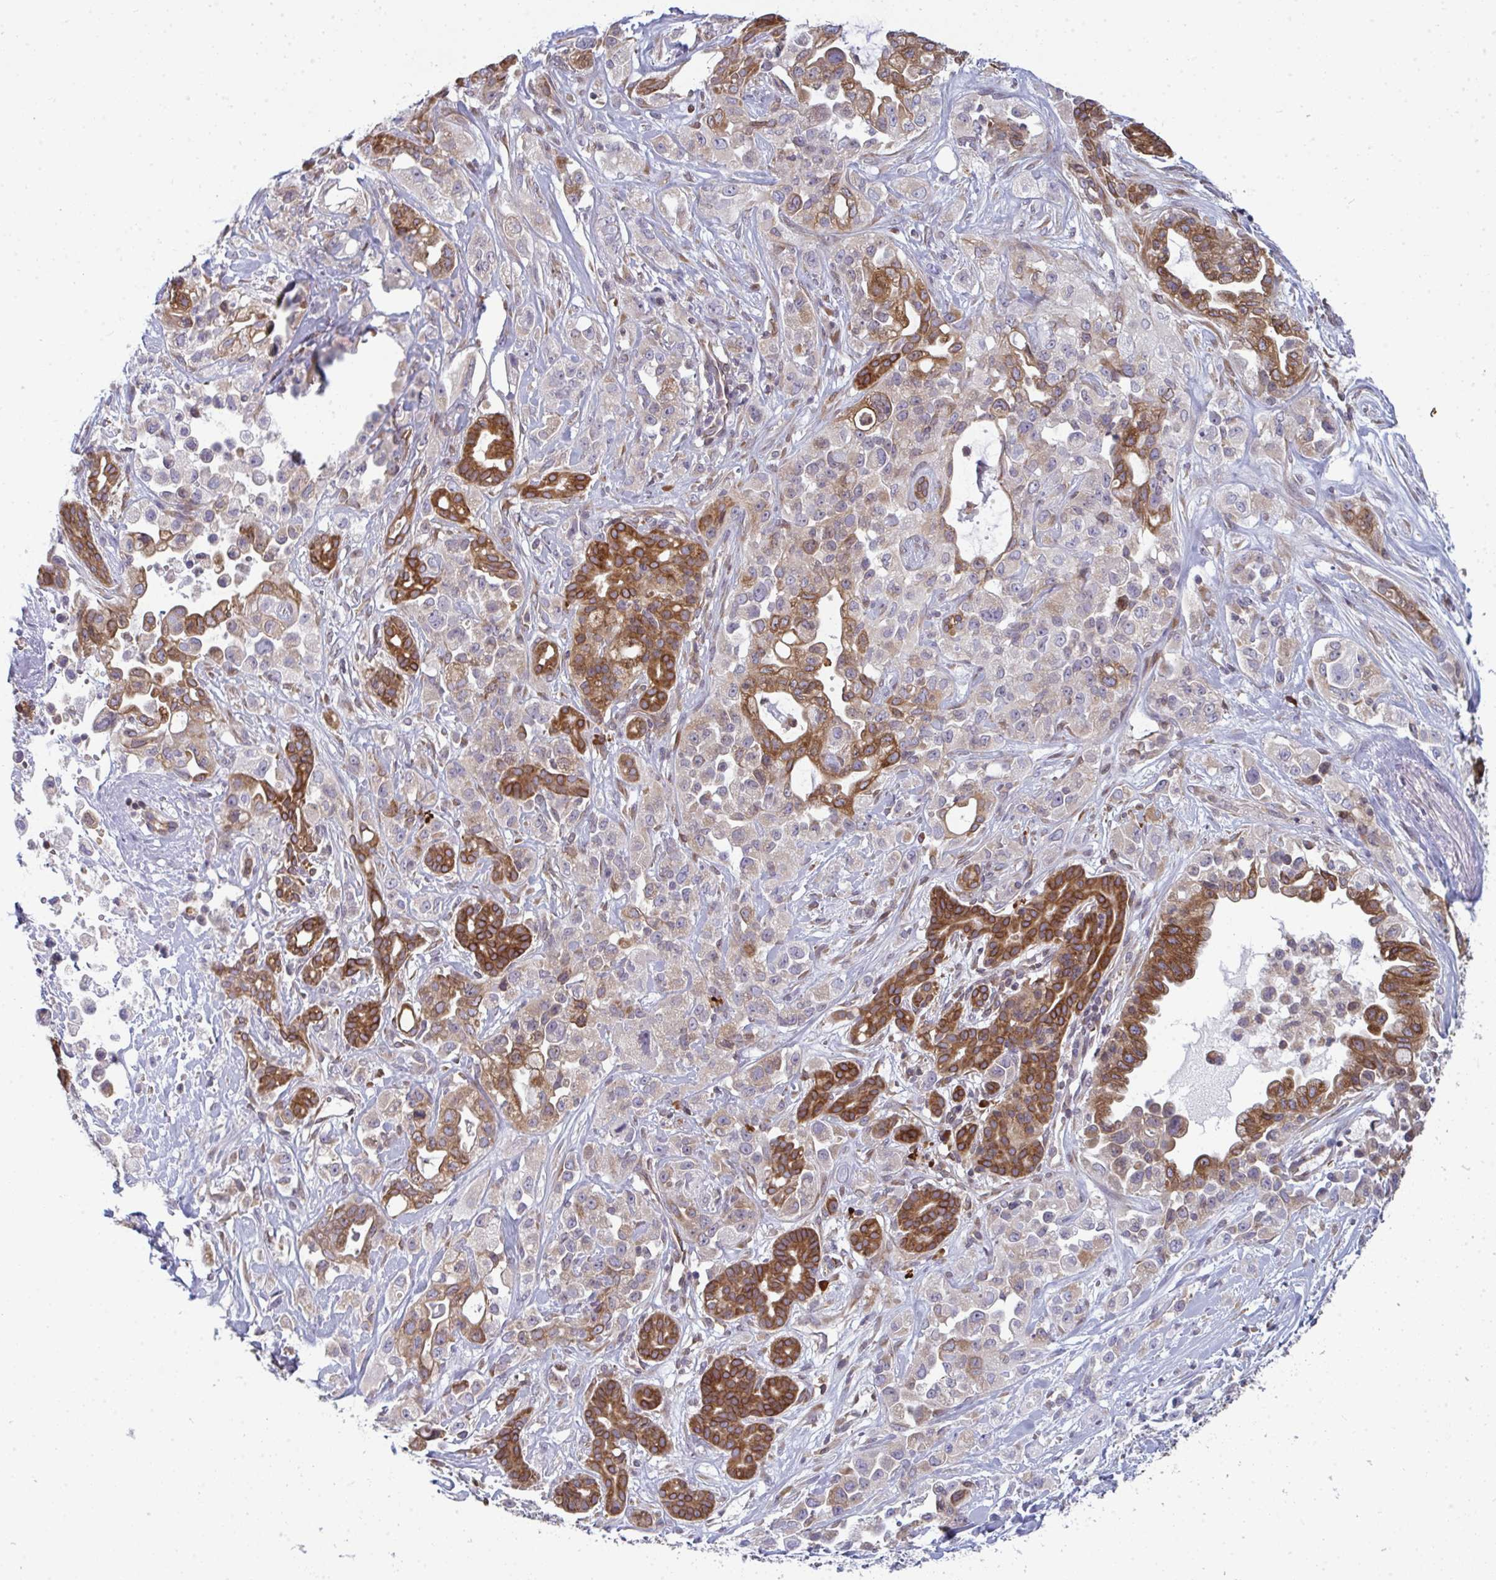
{"staining": {"intensity": "moderate", "quantity": "25%-75%", "location": "cytoplasmic/membranous"}, "tissue": "pancreatic cancer", "cell_type": "Tumor cells", "image_type": "cancer", "snomed": [{"axis": "morphology", "description": "Adenocarcinoma, NOS"}, {"axis": "topography", "description": "Pancreas"}], "caption": "Human adenocarcinoma (pancreatic) stained for a protein (brown) shows moderate cytoplasmic/membranous positive positivity in about 25%-75% of tumor cells.", "gene": "LYSMD4", "patient": {"sex": "male", "age": 44}}